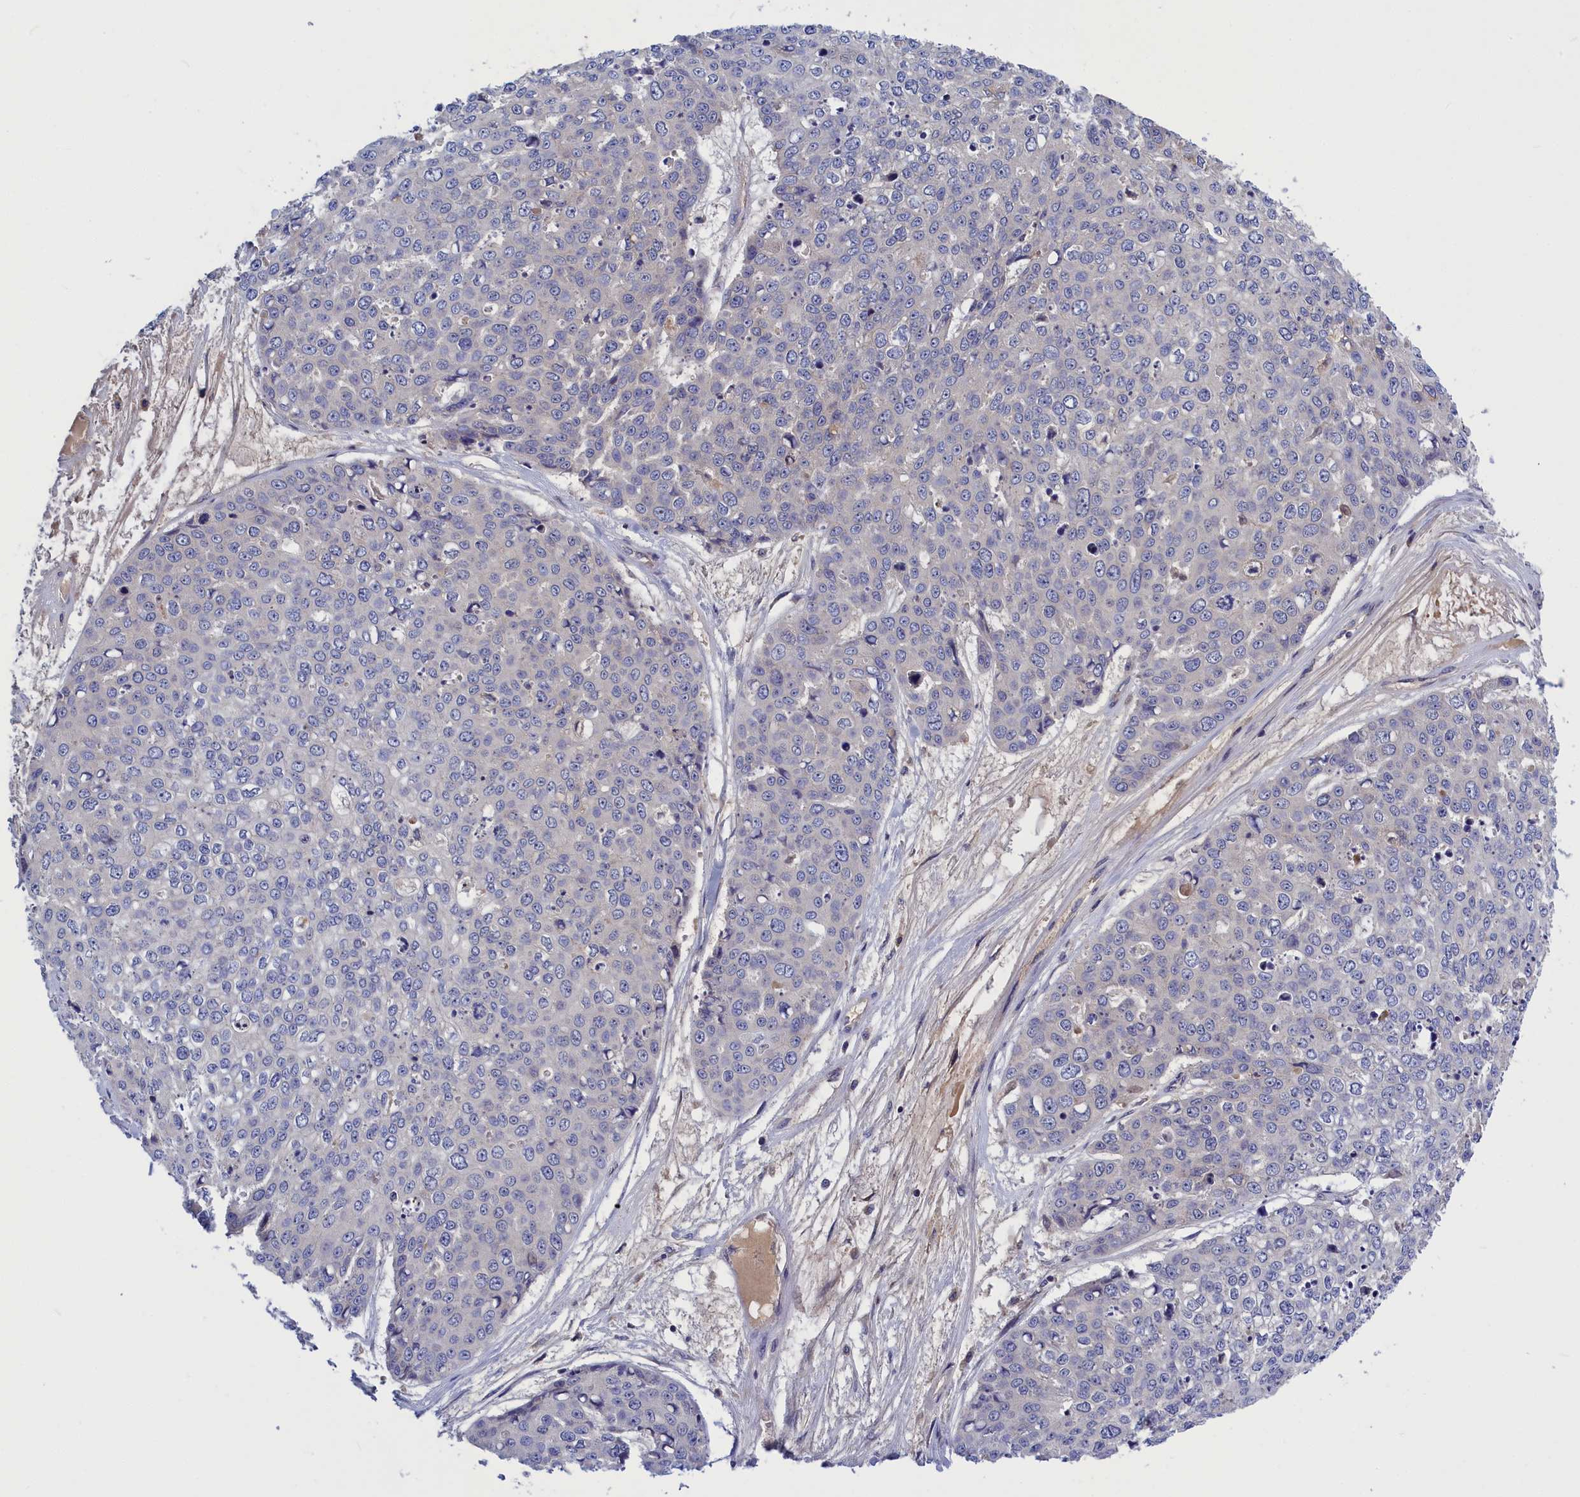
{"staining": {"intensity": "moderate", "quantity": "<25%", "location": "nuclear"}, "tissue": "skin cancer", "cell_type": "Tumor cells", "image_type": "cancer", "snomed": [{"axis": "morphology", "description": "Squamous cell carcinoma, NOS"}, {"axis": "topography", "description": "Skin"}], "caption": "Moderate nuclear protein expression is identified in approximately <25% of tumor cells in skin cancer. (IHC, brightfield microscopy, high magnification).", "gene": "CRACD", "patient": {"sex": "female", "age": 44}}